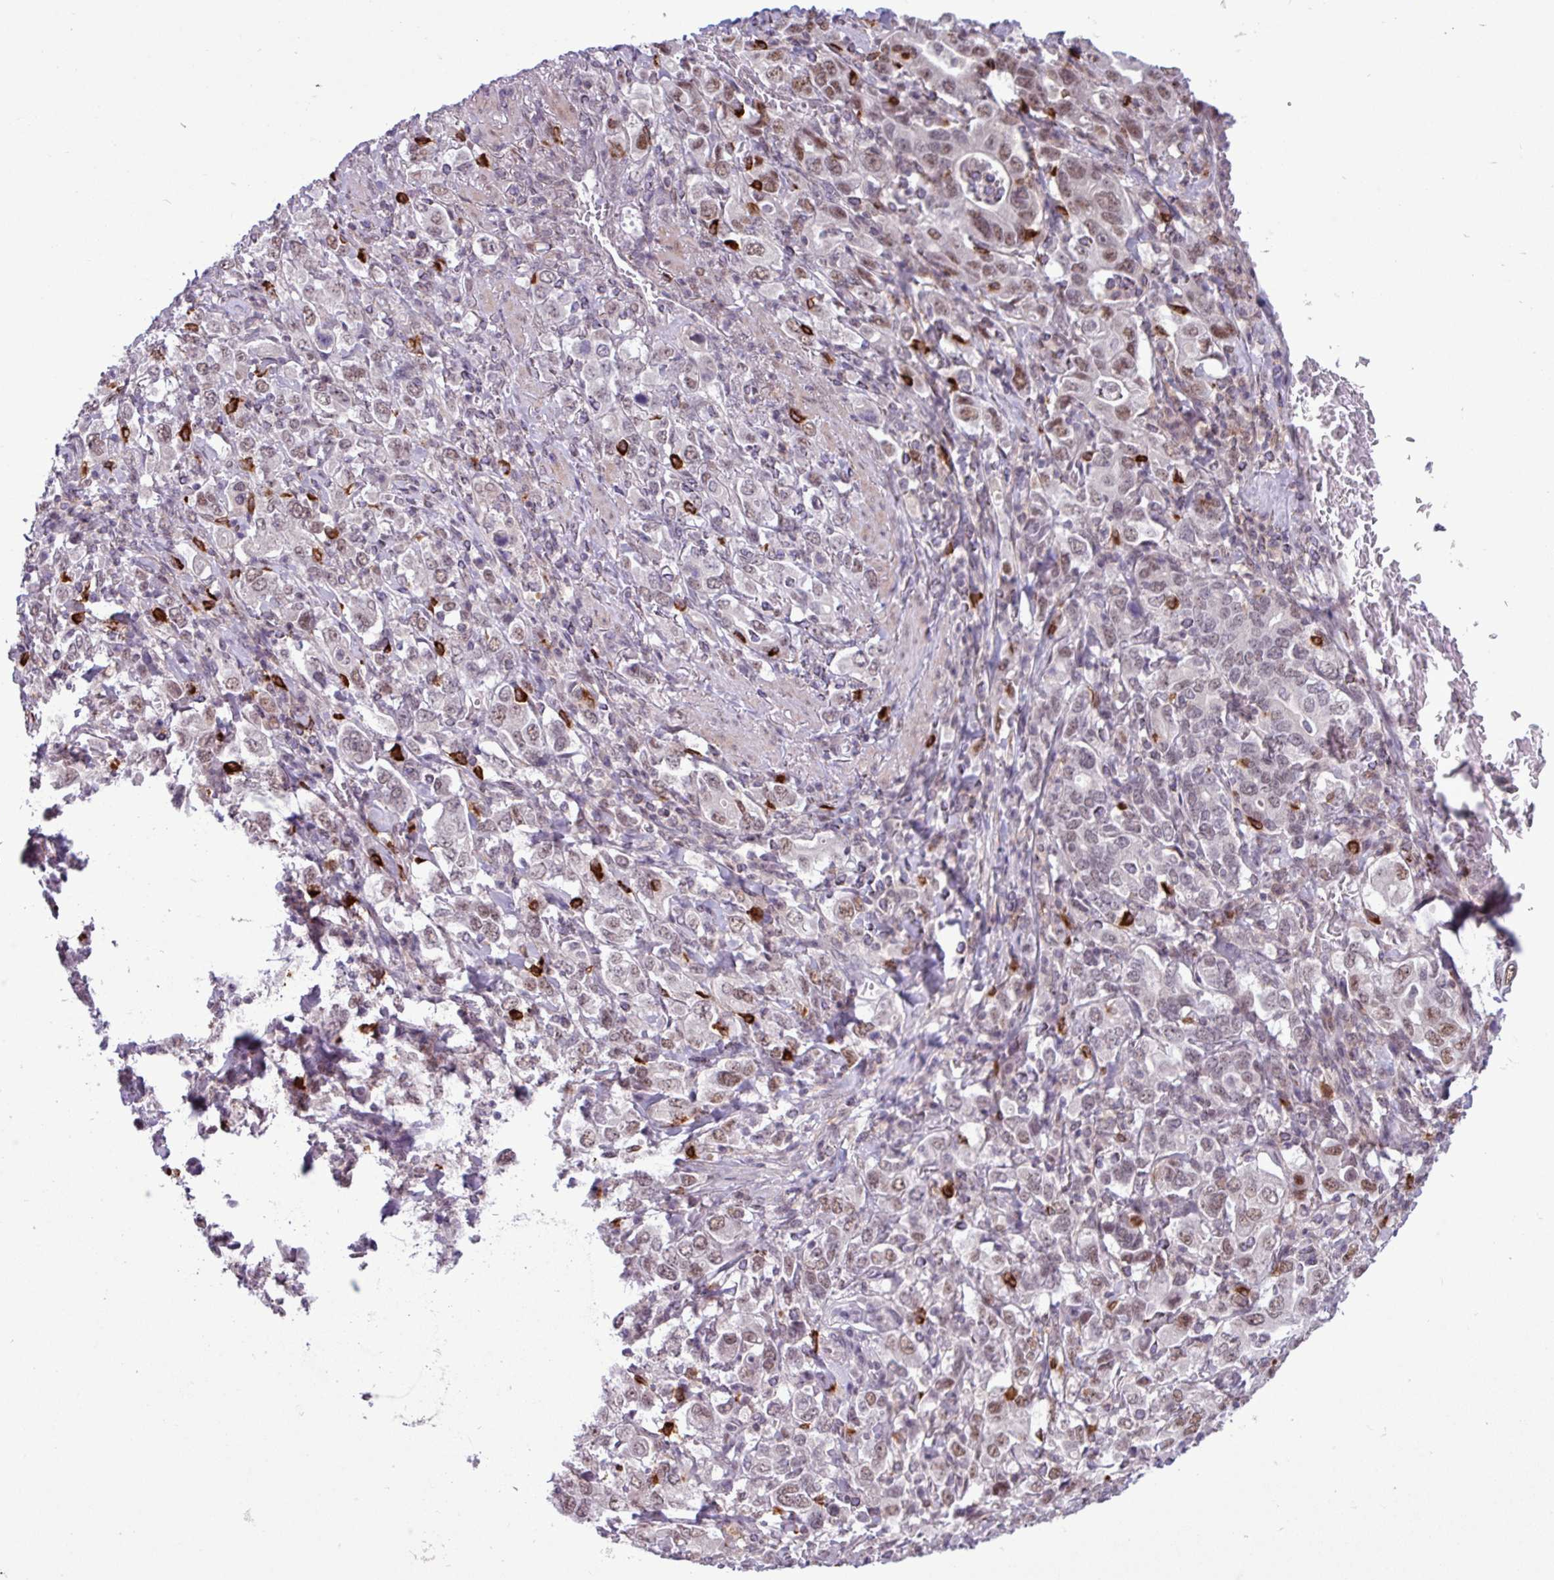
{"staining": {"intensity": "moderate", "quantity": ">75%", "location": "nuclear"}, "tissue": "stomach cancer", "cell_type": "Tumor cells", "image_type": "cancer", "snomed": [{"axis": "morphology", "description": "Adenocarcinoma, NOS"}, {"axis": "topography", "description": "Stomach, upper"}, {"axis": "topography", "description": "Stomach"}], "caption": "Immunohistochemistry (DAB) staining of human stomach adenocarcinoma displays moderate nuclear protein expression in about >75% of tumor cells.", "gene": "NOTCH2", "patient": {"sex": "male", "age": 62}}